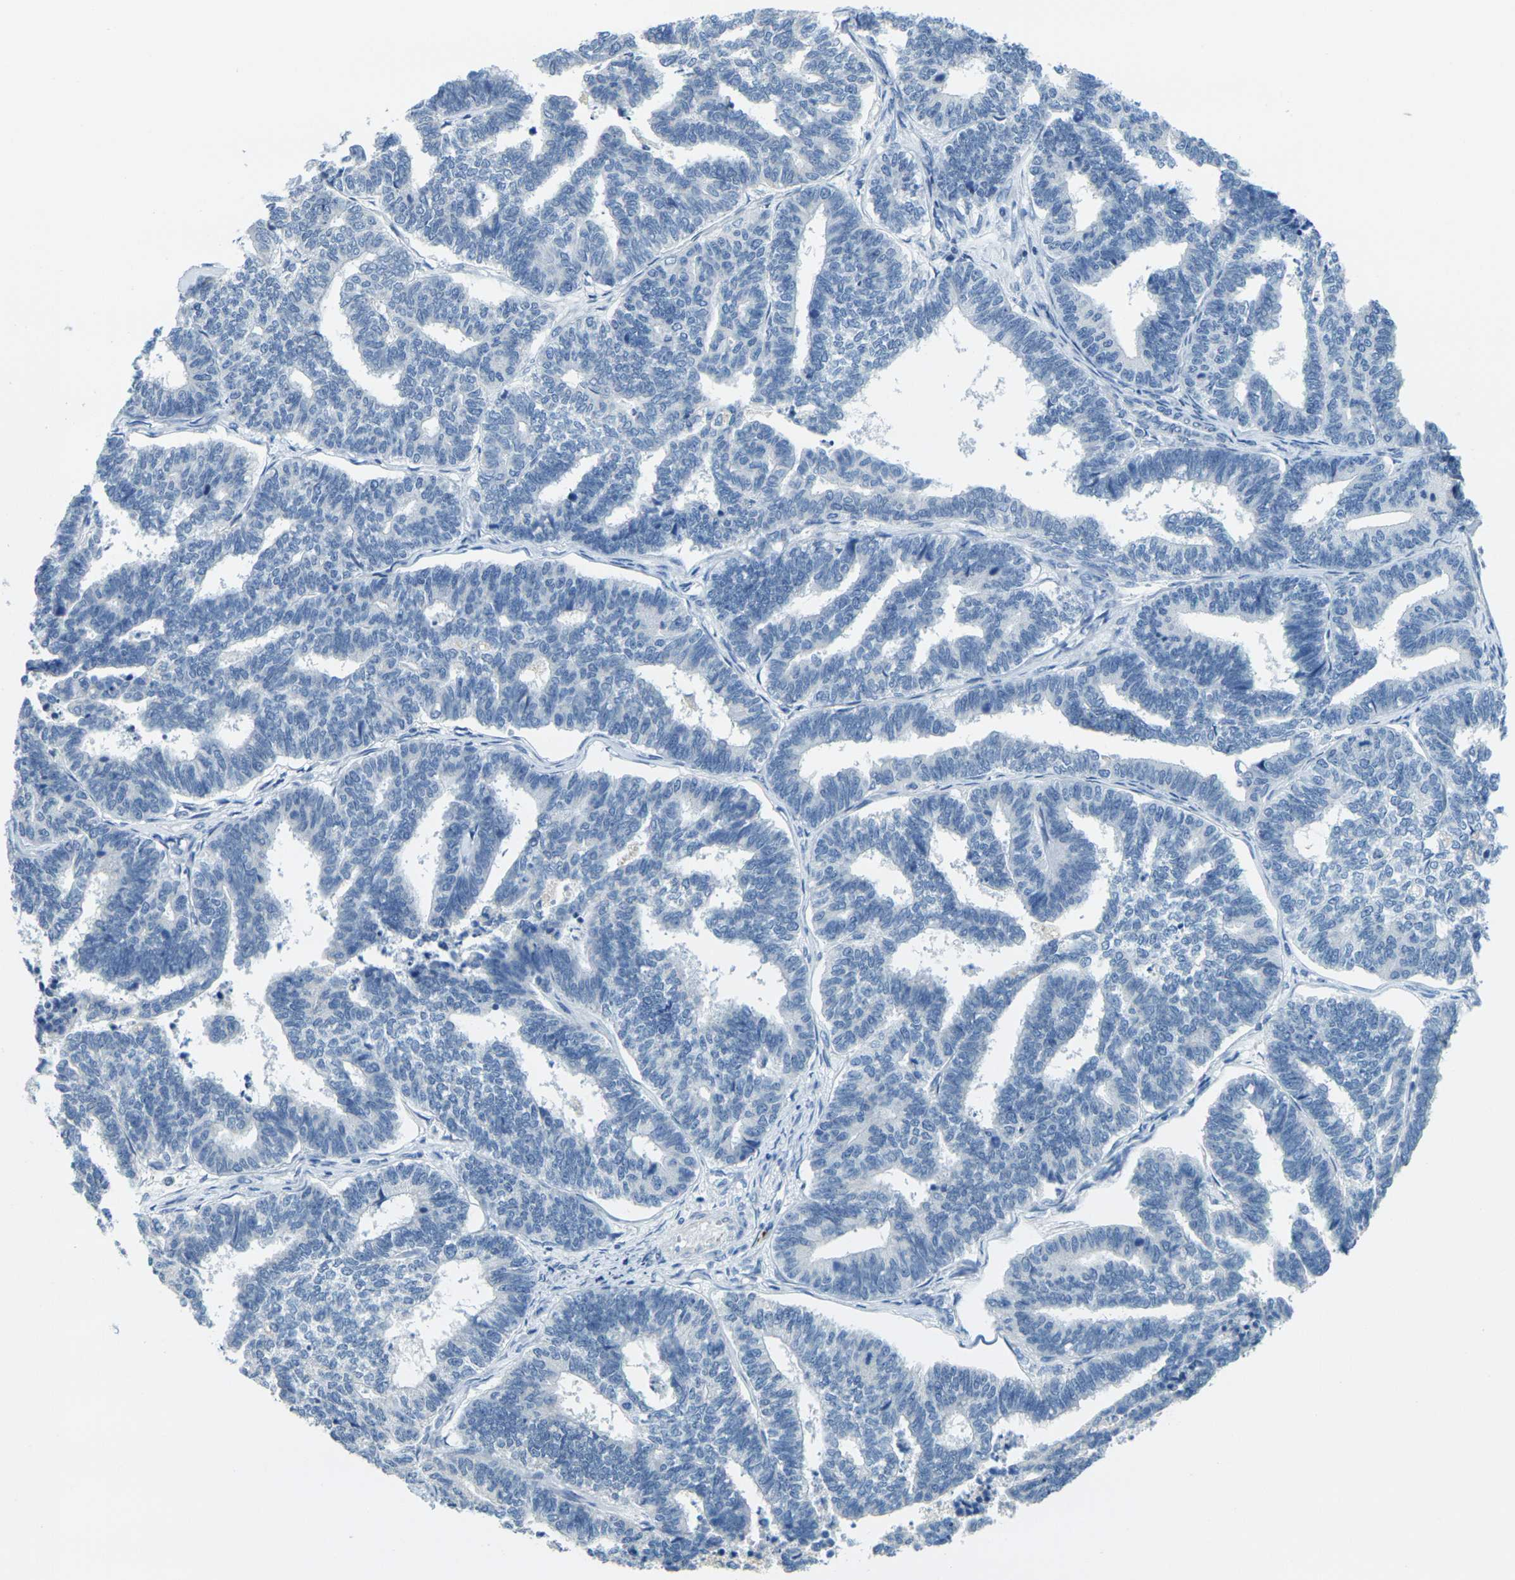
{"staining": {"intensity": "negative", "quantity": "none", "location": "none"}, "tissue": "endometrial cancer", "cell_type": "Tumor cells", "image_type": "cancer", "snomed": [{"axis": "morphology", "description": "Adenocarcinoma, NOS"}, {"axis": "topography", "description": "Endometrium"}], "caption": "This is an immunohistochemistry micrograph of human endometrial cancer. There is no expression in tumor cells.", "gene": "GPR15", "patient": {"sex": "female", "age": 70}}